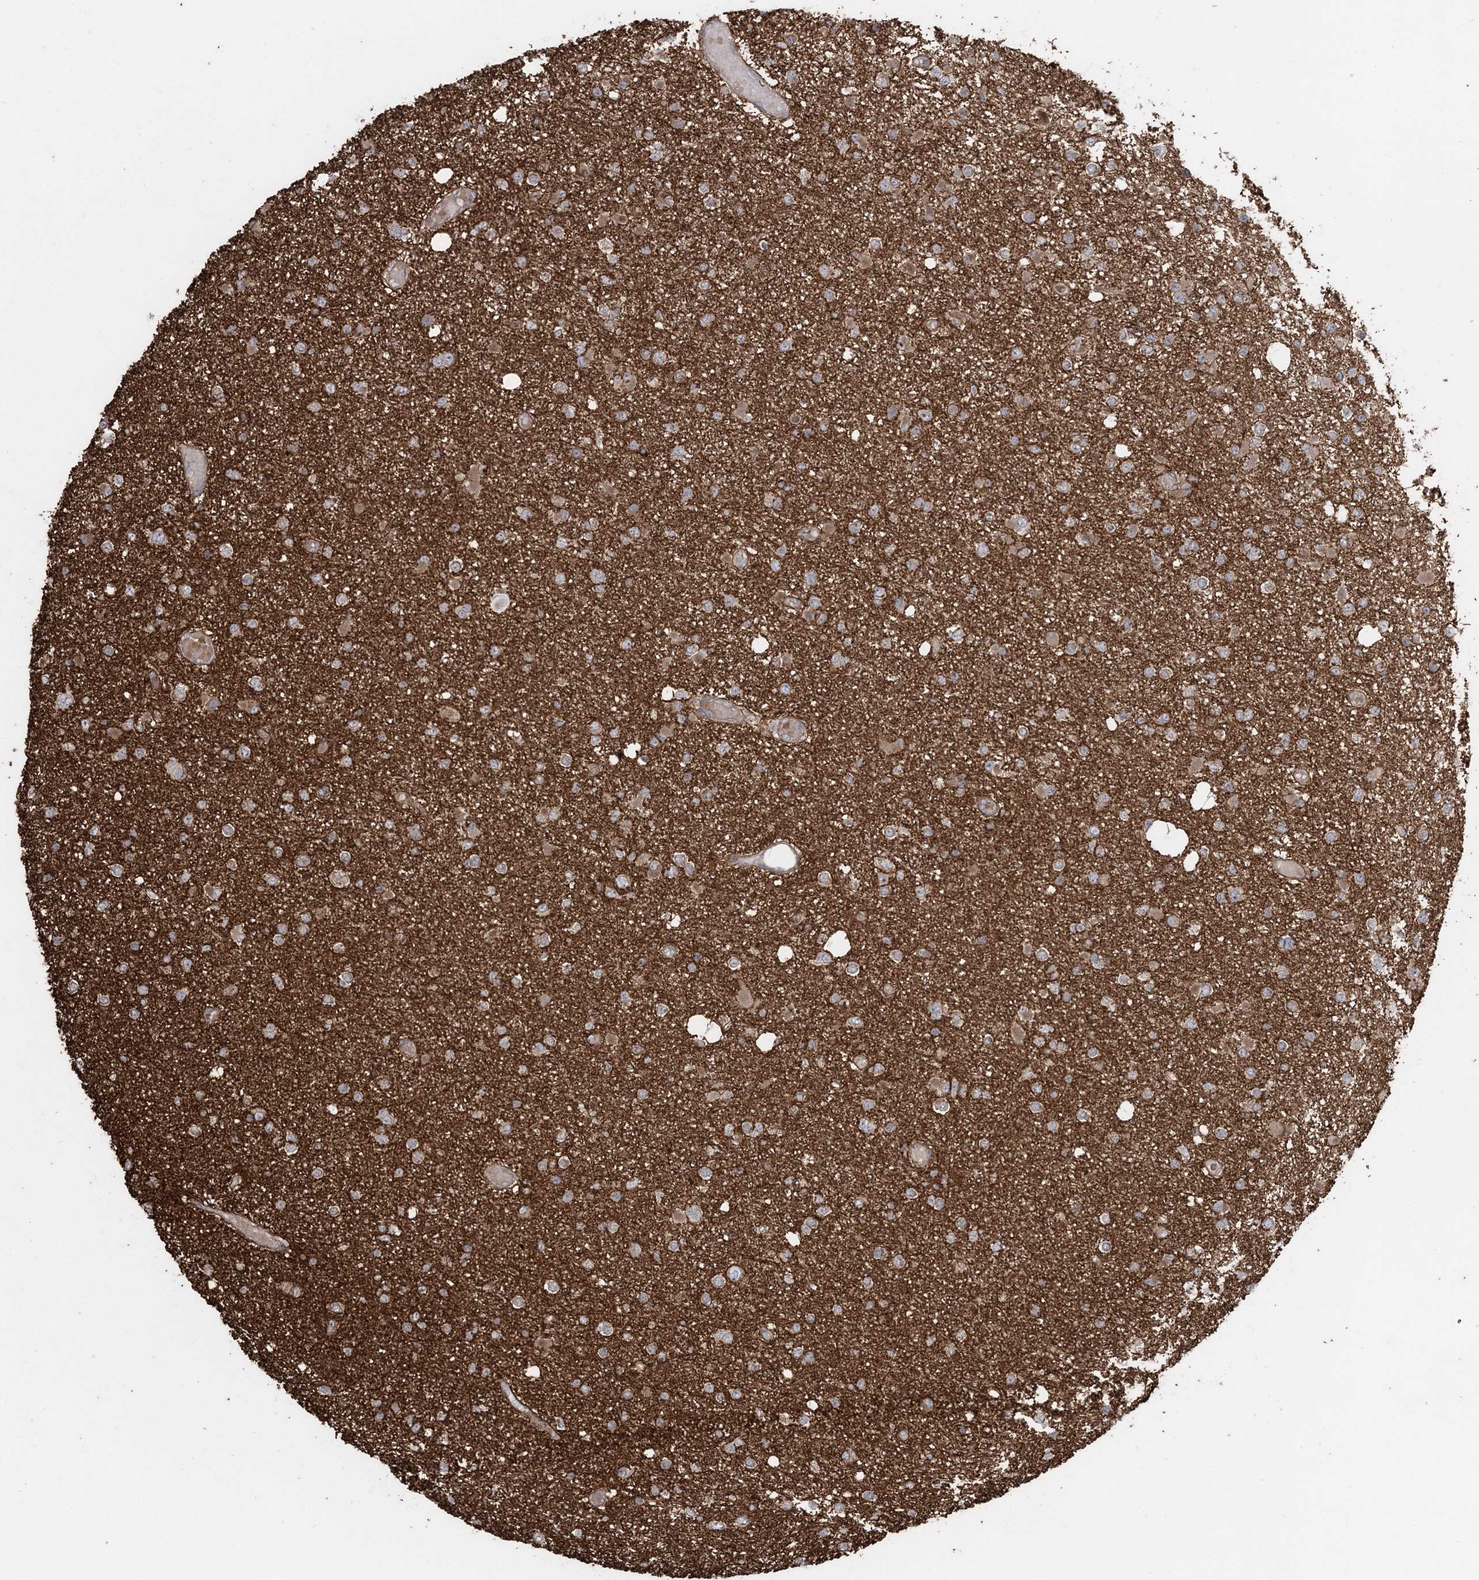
{"staining": {"intensity": "moderate", "quantity": ">75%", "location": "cytoplasmic/membranous"}, "tissue": "glioma", "cell_type": "Tumor cells", "image_type": "cancer", "snomed": [{"axis": "morphology", "description": "Glioma, malignant, Low grade"}, {"axis": "topography", "description": "Brain"}], "caption": "Immunohistochemistry staining of glioma, which exhibits medium levels of moderate cytoplasmic/membranous positivity in approximately >75% of tumor cells indicating moderate cytoplasmic/membranous protein positivity. The staining was performed using DAB (3,3'-diaminobenzidine) (brown) for protein detection and nuclei were counterstained in hematoxylin (blue).", "gene": "LRPPRC", "patient": {"sex": "female", "age": 22}}